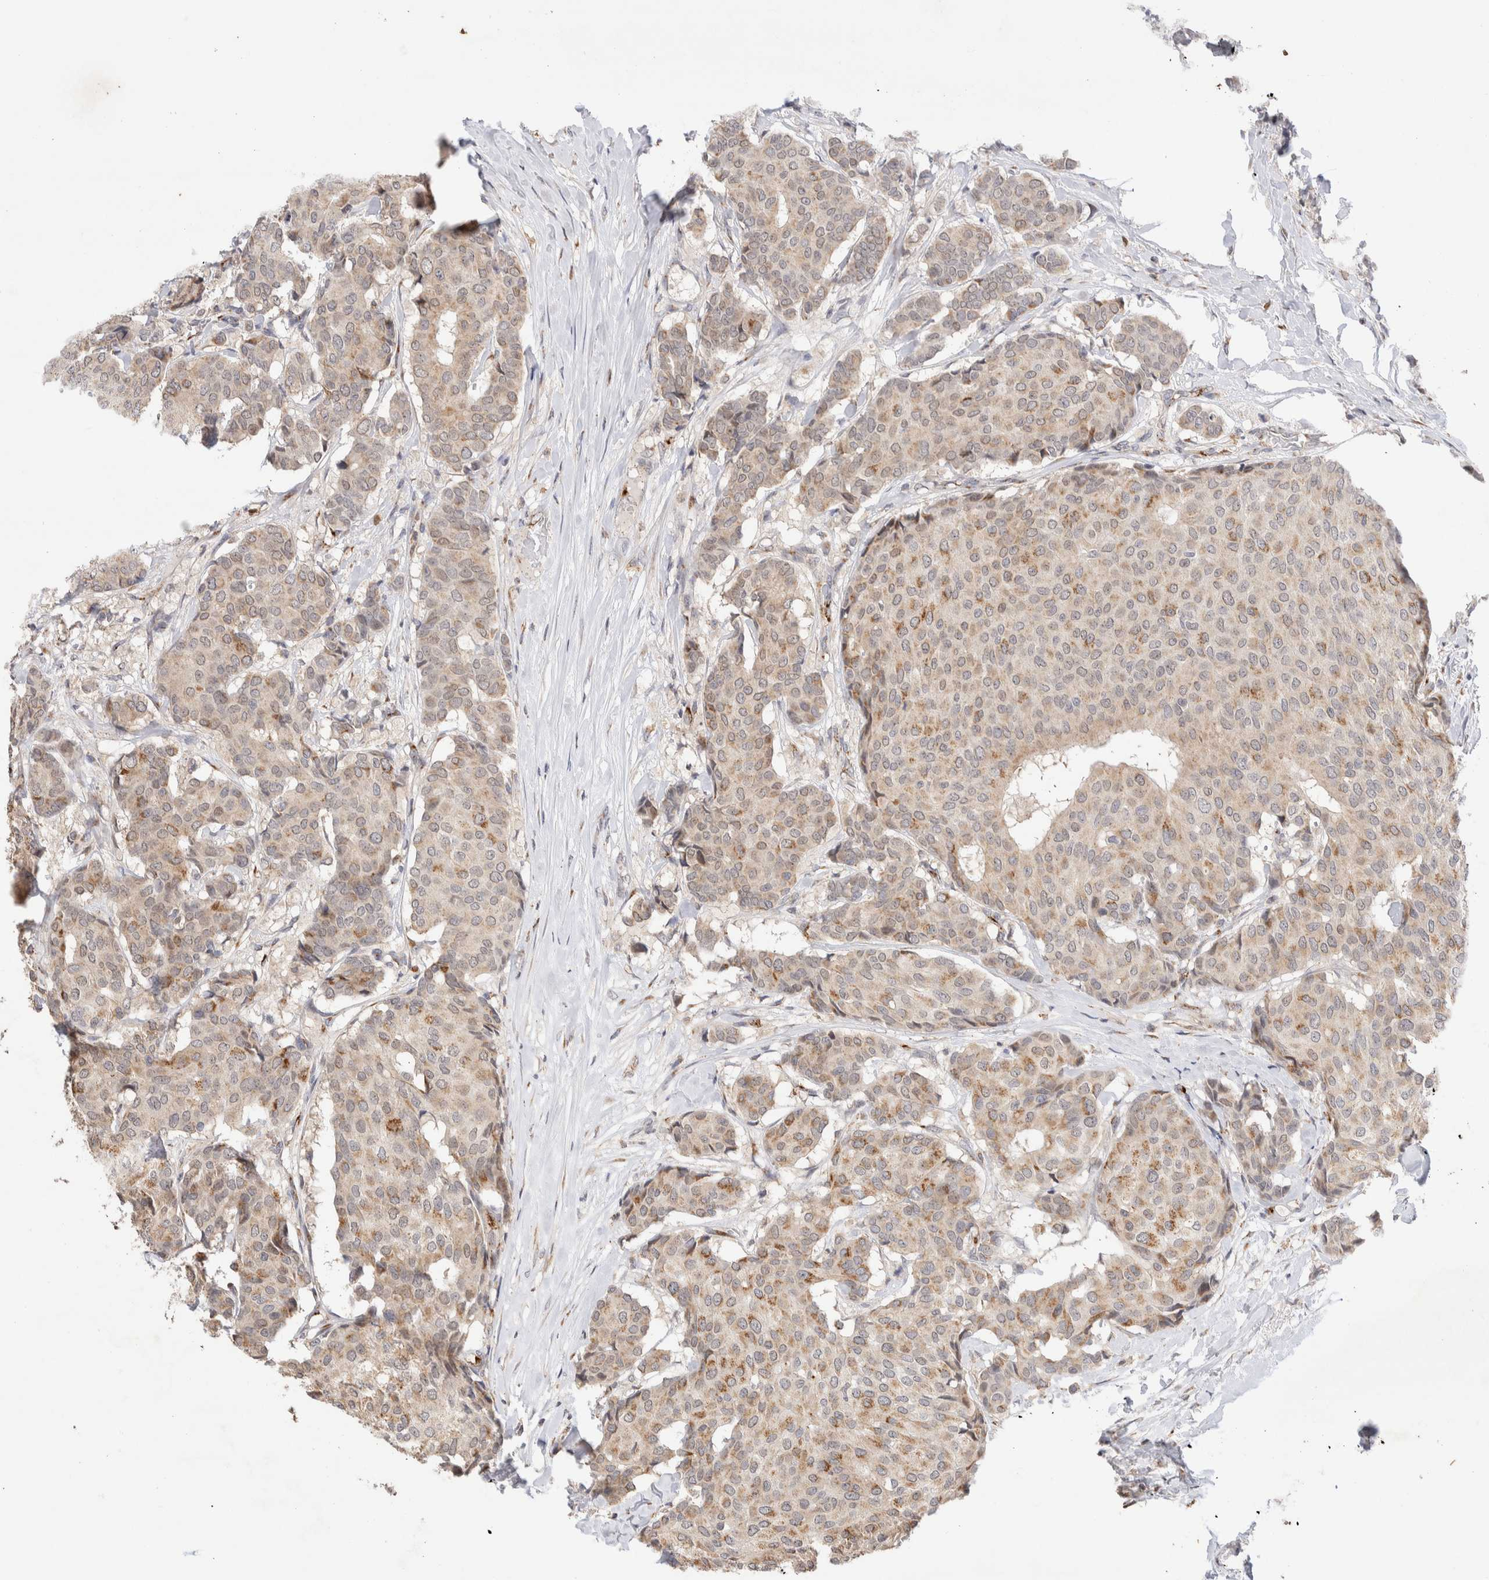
{"staining": {"intensity": "moderate", "quantity": "25%-75%", "location": "cytoplasmic/membranous,nuclear"}, "tissue": "breast cancer", "cell_type": "Tumor cells", "image_type": "cancer", "snomed": [{"axis": "morphology", "description": "Duct carcinoma"}, {"axis": "topography", "description": "Breast"}], "caption": "The image displays staining of breast infiltrating ductal carcinoma, revealing moderate cytoplasmic/membranous and nuclear protein positivity (brown color) within tumor cells. Nuclei are stained in blue.", "gene": "NSMAF", "patient": {"sex": "female", "age": 75}}